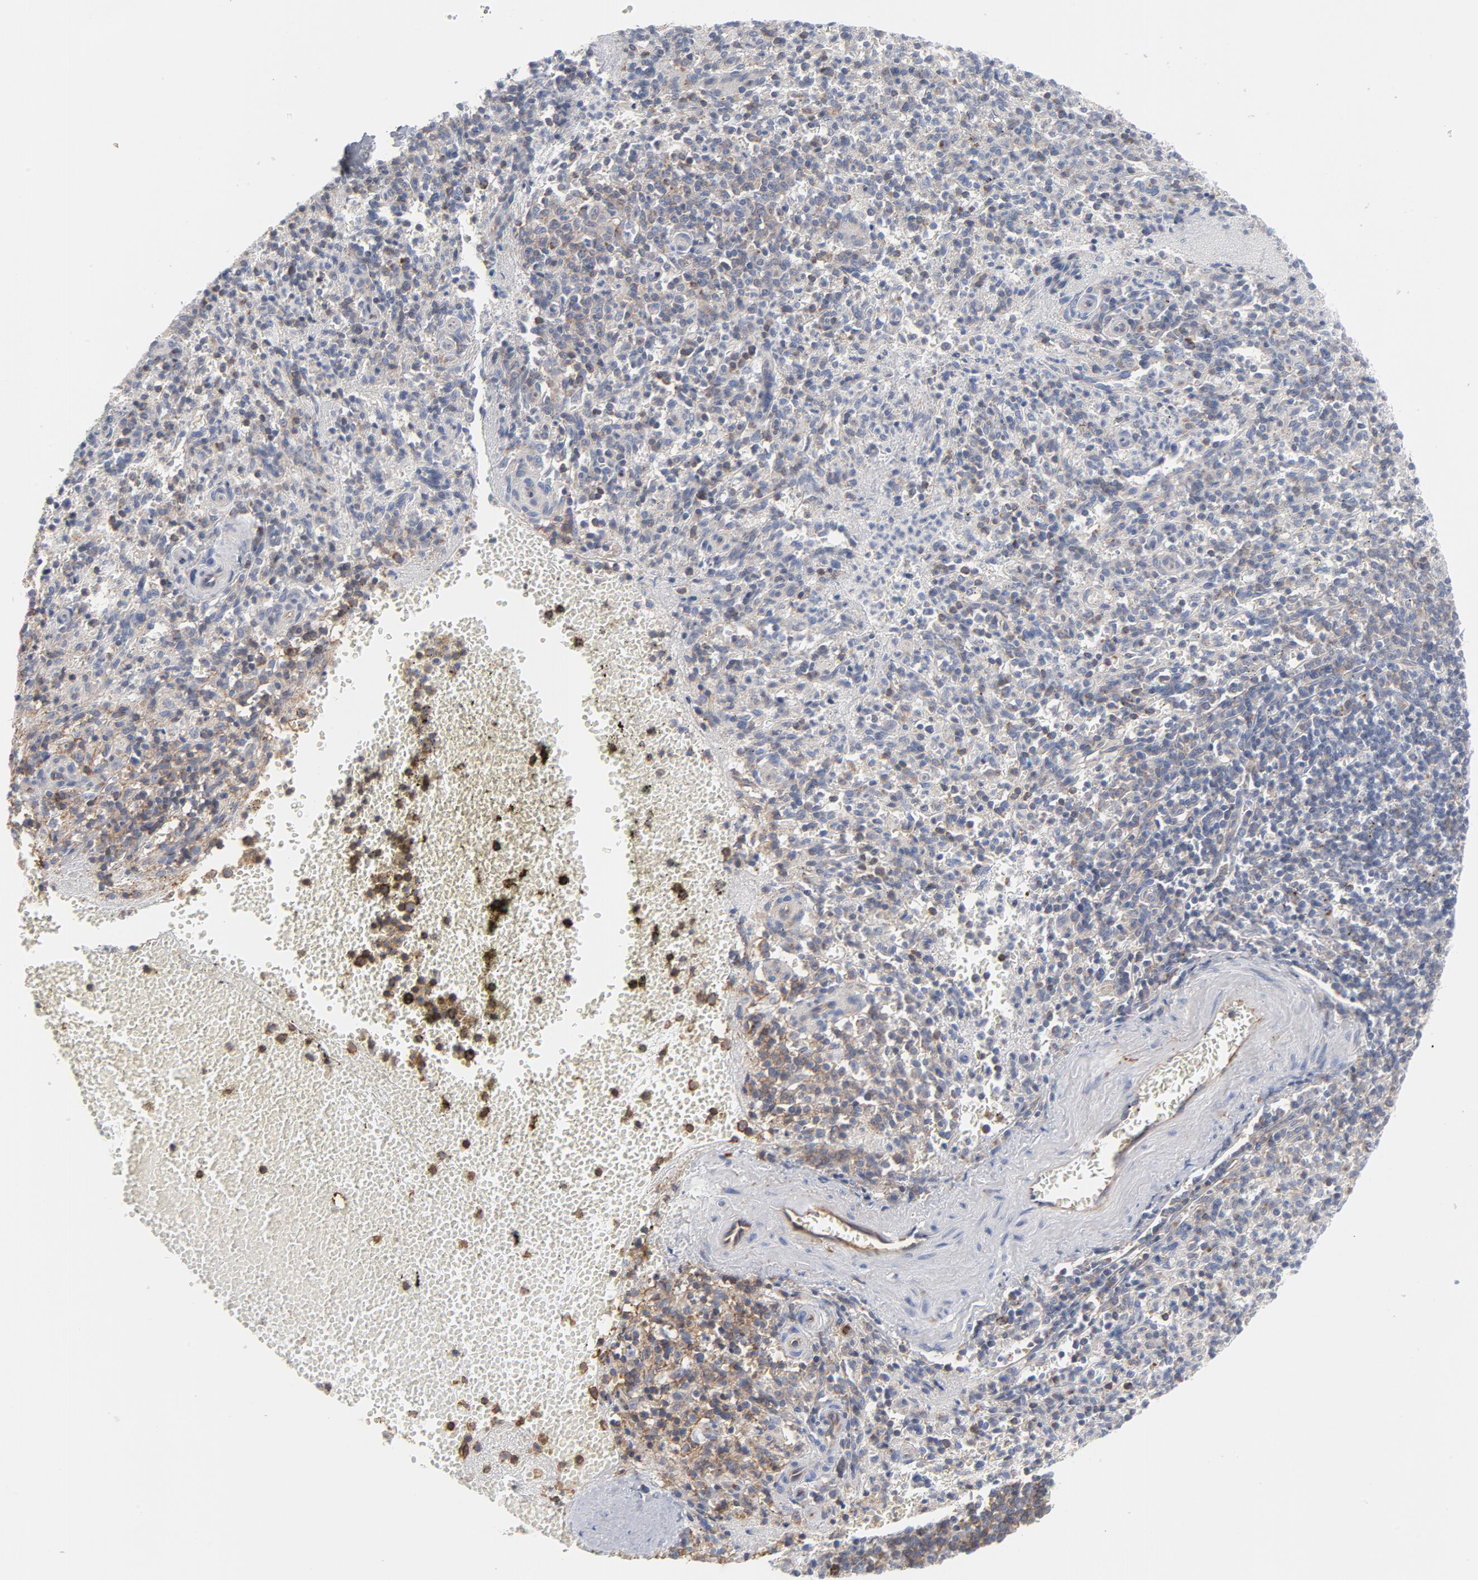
{"staining": {"intensity": "negative", "quantity": "none", "location": "none"}, "tissue": "spleen", "cell_type": "Cells in red pulp", "image_type": "normal", "snomed": [{"axis": "morphology", "description": "Normal tissue, NOS"}, {"axis": "topography", "description": "Spleen"}], "caption": "This is an IHC micrograph of unremarkable human spleen. There is no expression in cells in red pulp.", "gene": "OXA1L", "patient": {"sex": "male", "age": 72}}